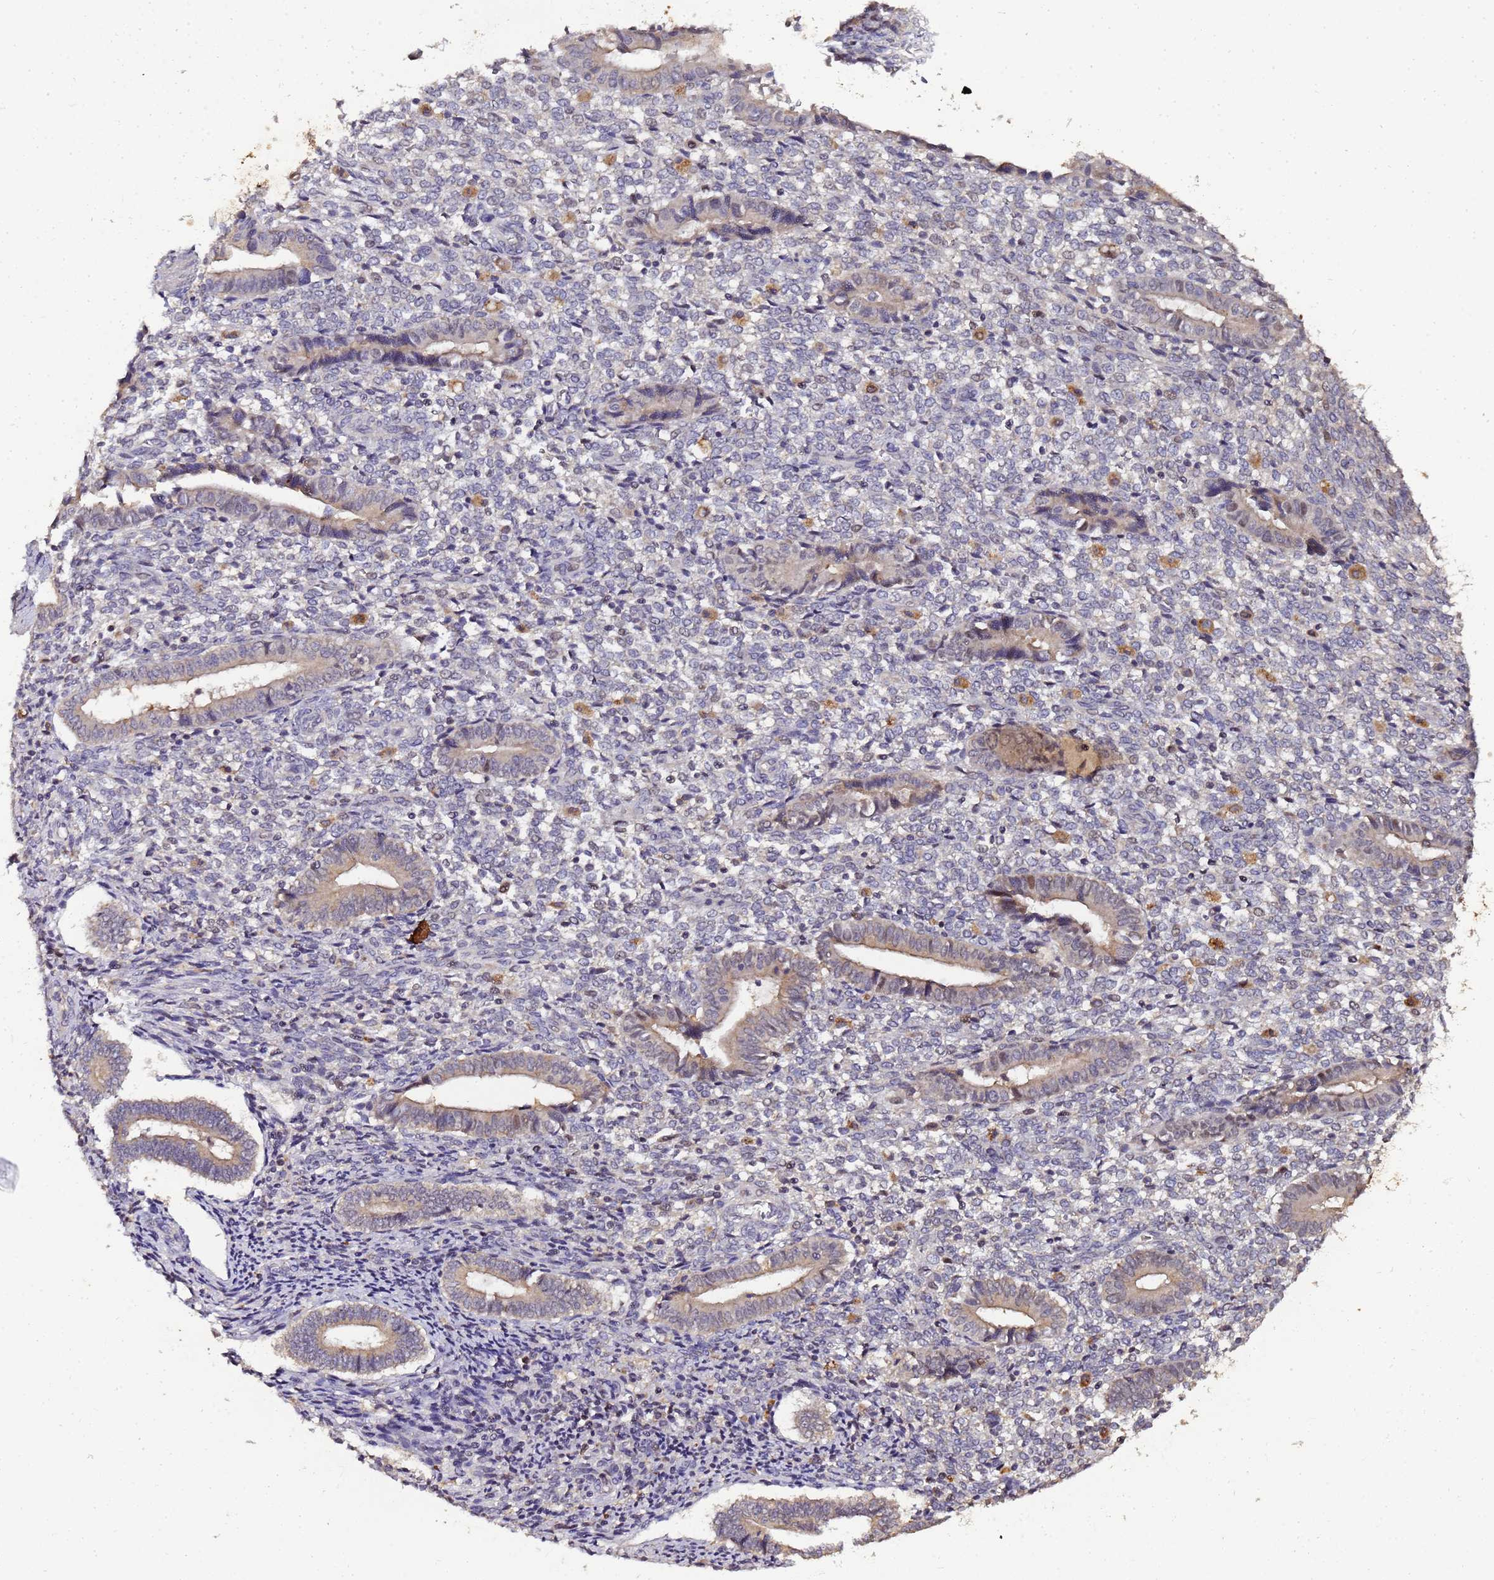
{"staining": {"intensity": "negative", "quantity": "none", "location": "none"}, "tissue": "endometrium", "cell_type": "Cells in endometrial stroma", "image_type": "normal", "snomed": [{"axis": "morphology", "description": "Normal tissue, NOS"}, {"axis": "topography", "description": "Other"}, {"axis": "topography", "description": "Endometrium"}], "caption": "Immunohistochemistry (IHC) histopathology image of unremarkable endometrium: endometrium stained with DAB (3,3'-diaminobenzidine) exhibits no significant protein expression in cells in endometrial stroma.", "gene": "LGI4", "patient": {"sex": "female", "age": 44}}